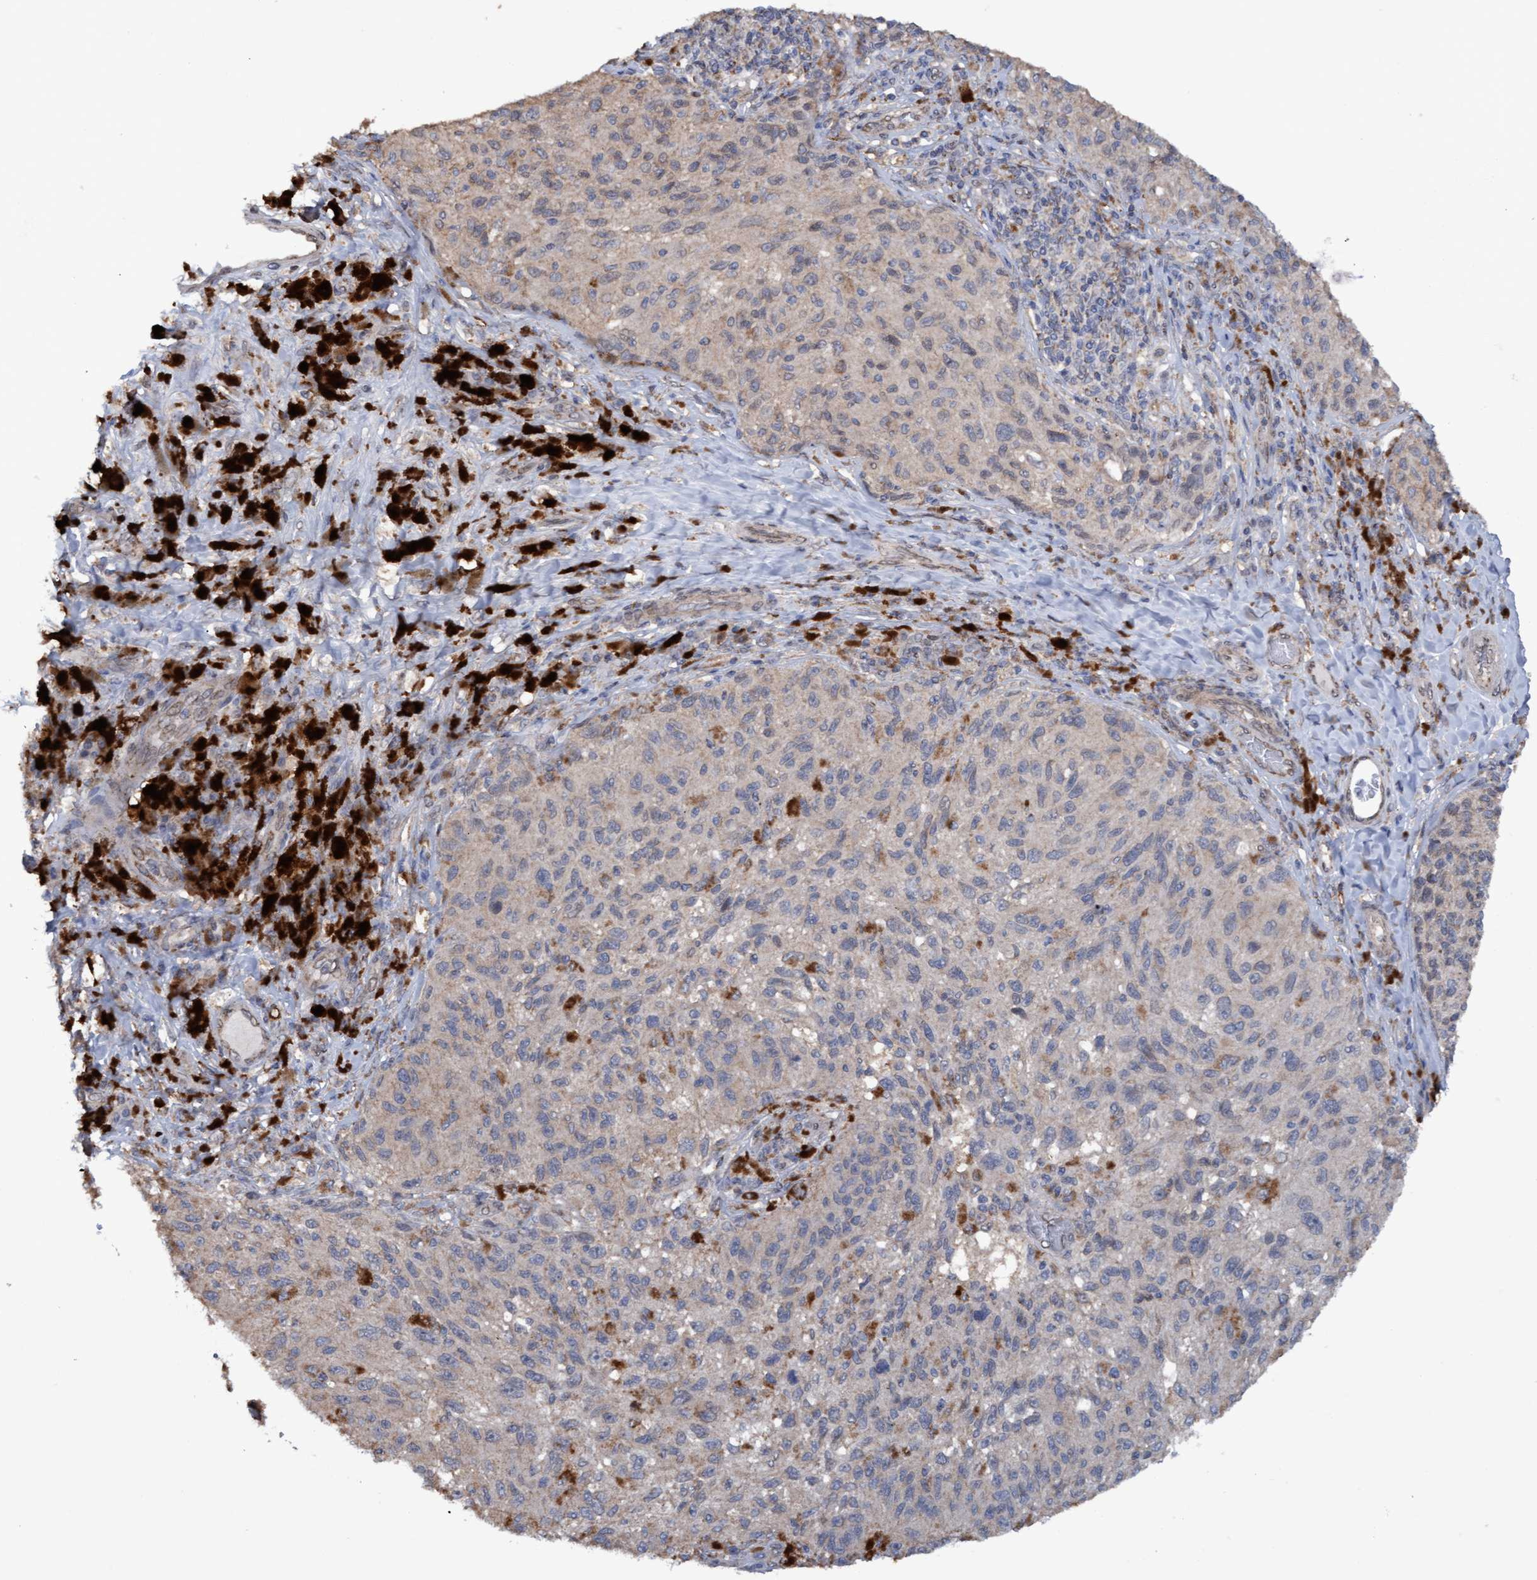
{"staining": {"intensity": "weak", "quantity": "<25%", "location": "cytoplasmic/membranous"}, "tissue": "melanoma", "cell_type": "Tumor cells", "image_type": "cancer", "snomed": [{"axis": "morphology", "description": "Malignant melanoma, NOS"}, {"axis": "topography", "description": "Skin"}], "caption": "A high-resolution histopathology image shows IHC staining of melanoma, which shows no significant staining in tumor cells.", "gene": "MGLL", "patient": {"sex": "female", "age": 73}}